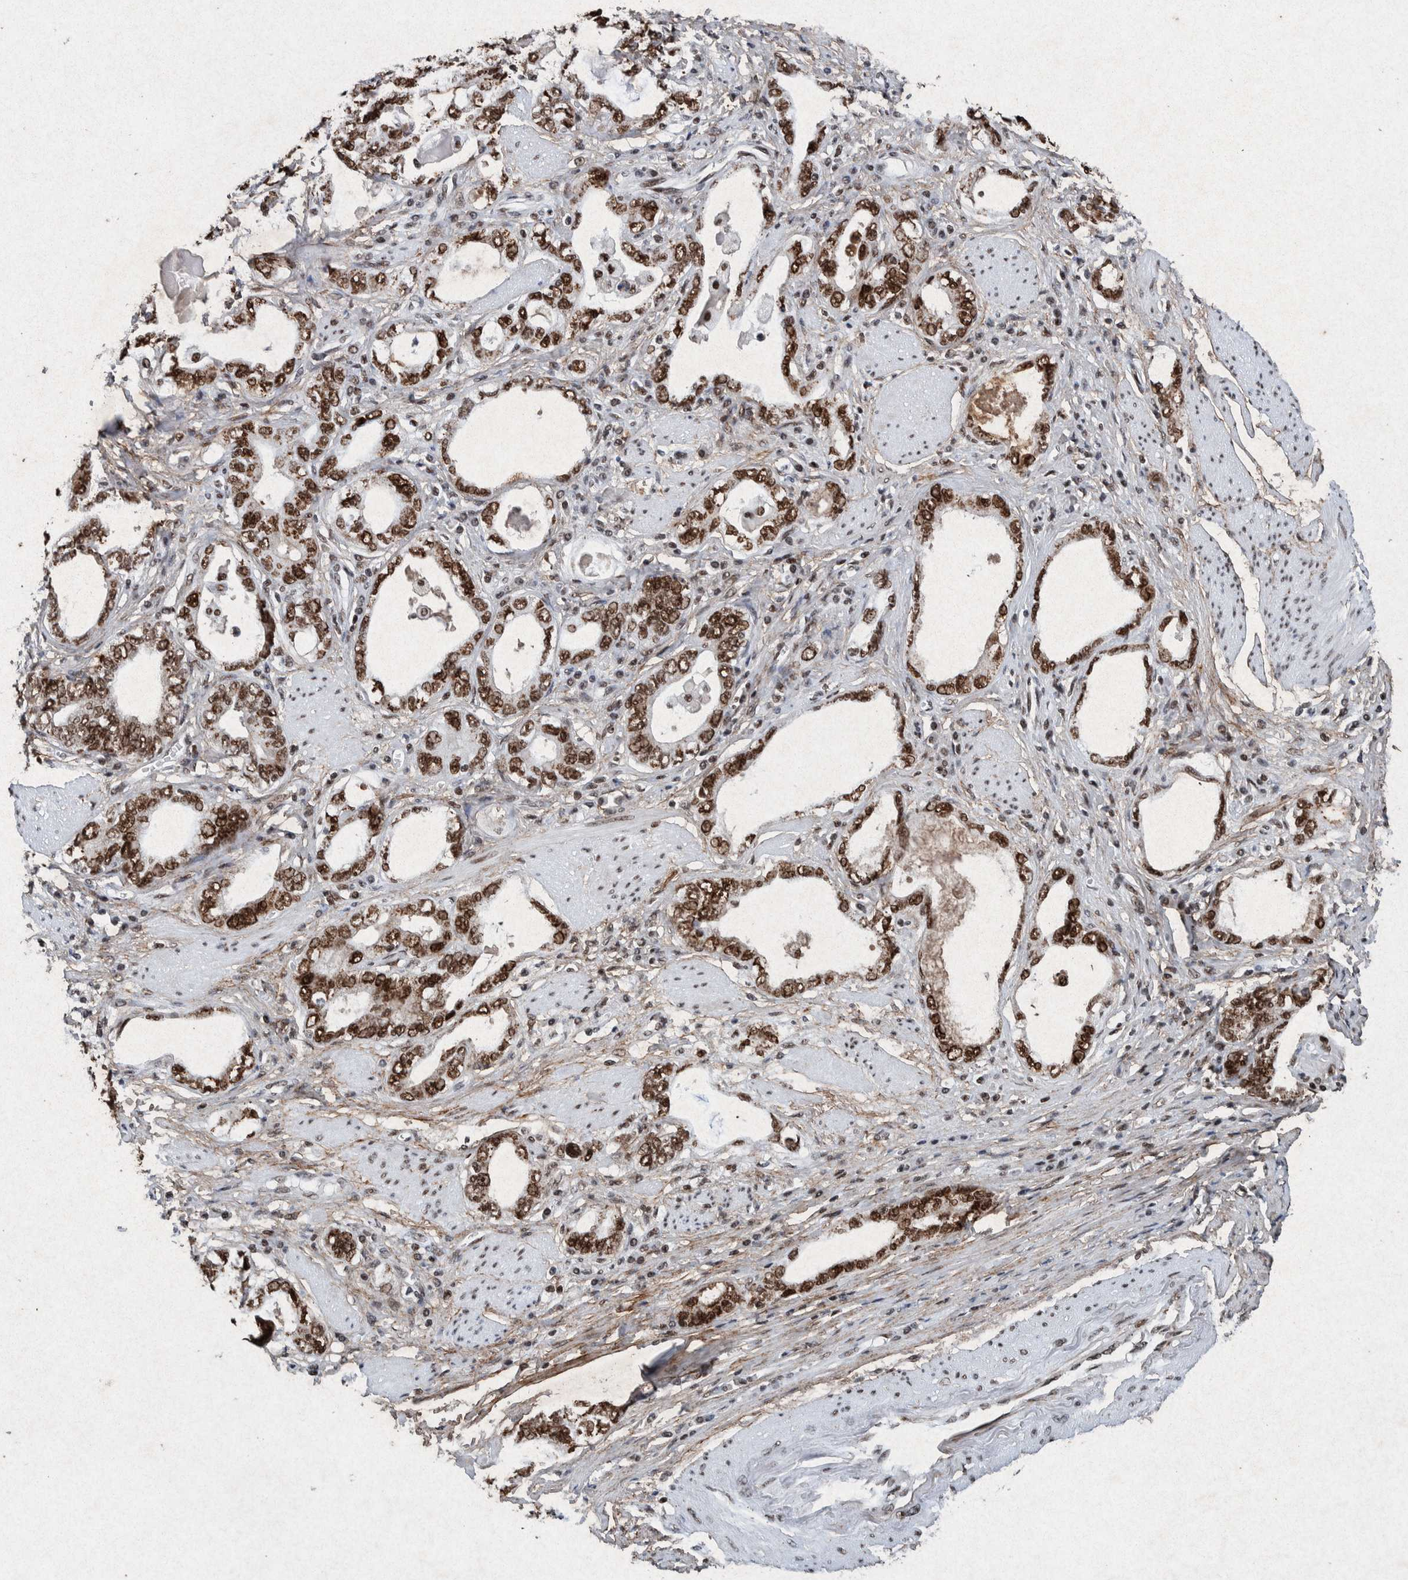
{"staining": {"intensity": "strong", "quantity": ">75%", "location": "nuclear"}, "tissue": "stomach cancer", "cell_type": "Tumor cells", "image_type": "cancer", "snomed": [{"axis": "morphology", "description": "Adenocarcinoma, NOS"}, {"axis": "topography", "description": "Stomach, lower"}], "caption": "This micrograph shows immunohistochemistry (IHC) staining of human adenocarcinoma (stomach), with high strong nuclear staining in about >75% of tumor cells.", "gene": "TAF10", "patient": {"sex": "female", "age": 93}}